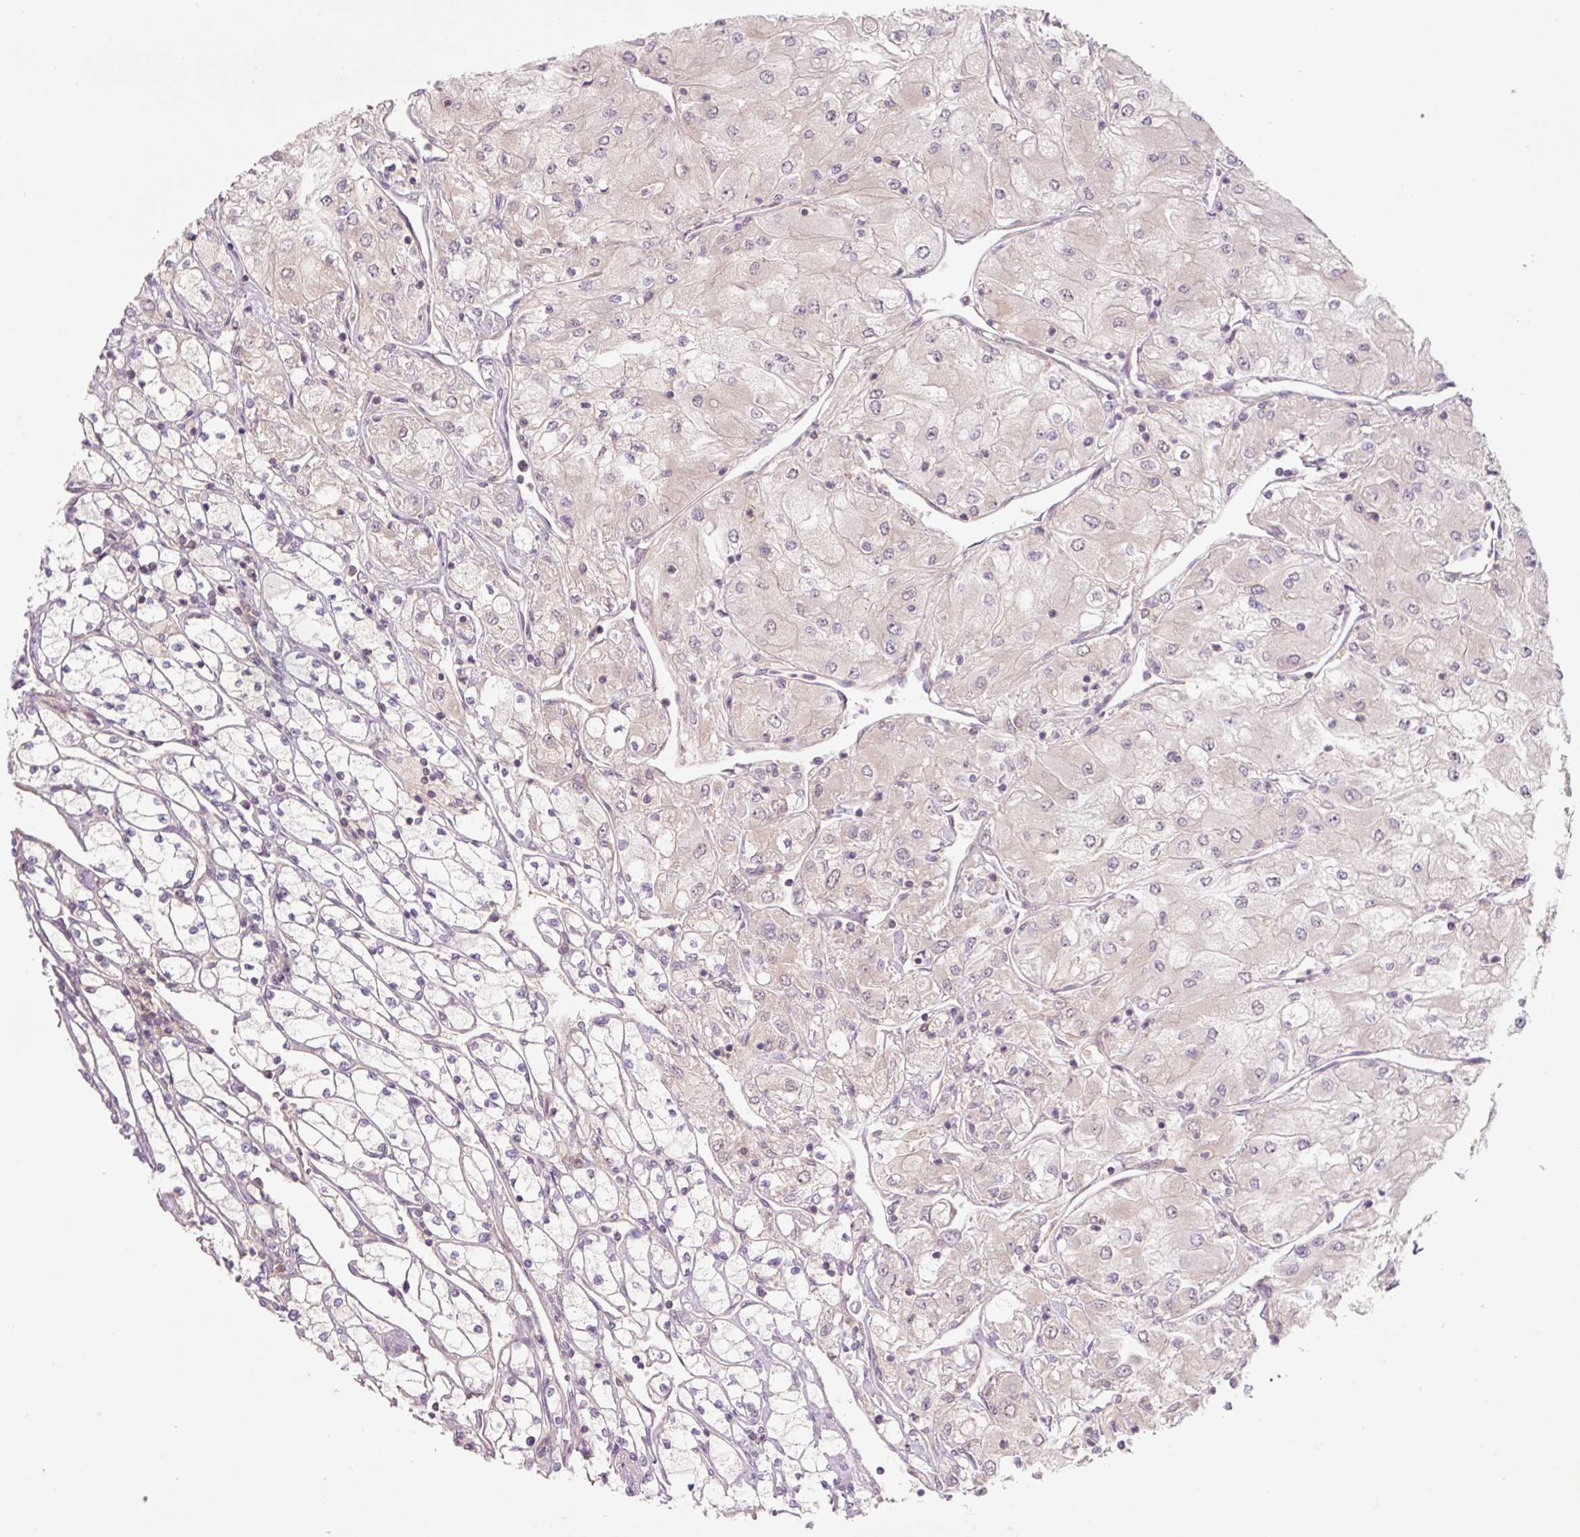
{"staining": {"intensity": "negative", "quantity": "none", "location": "none"}, "tissue": "renal cancer", "cell_type": "Tumor cells", "image_type": "cancer", "snomed": [{"axis": "morphology", "description": "Adenocarcinoma, NOS"}, {"axis": "topography", "description": "Kidney"}], "caption": "Tumor cells show no significant staining in renal adenocarcinoma.", "gene": "C2orf73", "patient": {"sex": "male", "age": 80}}